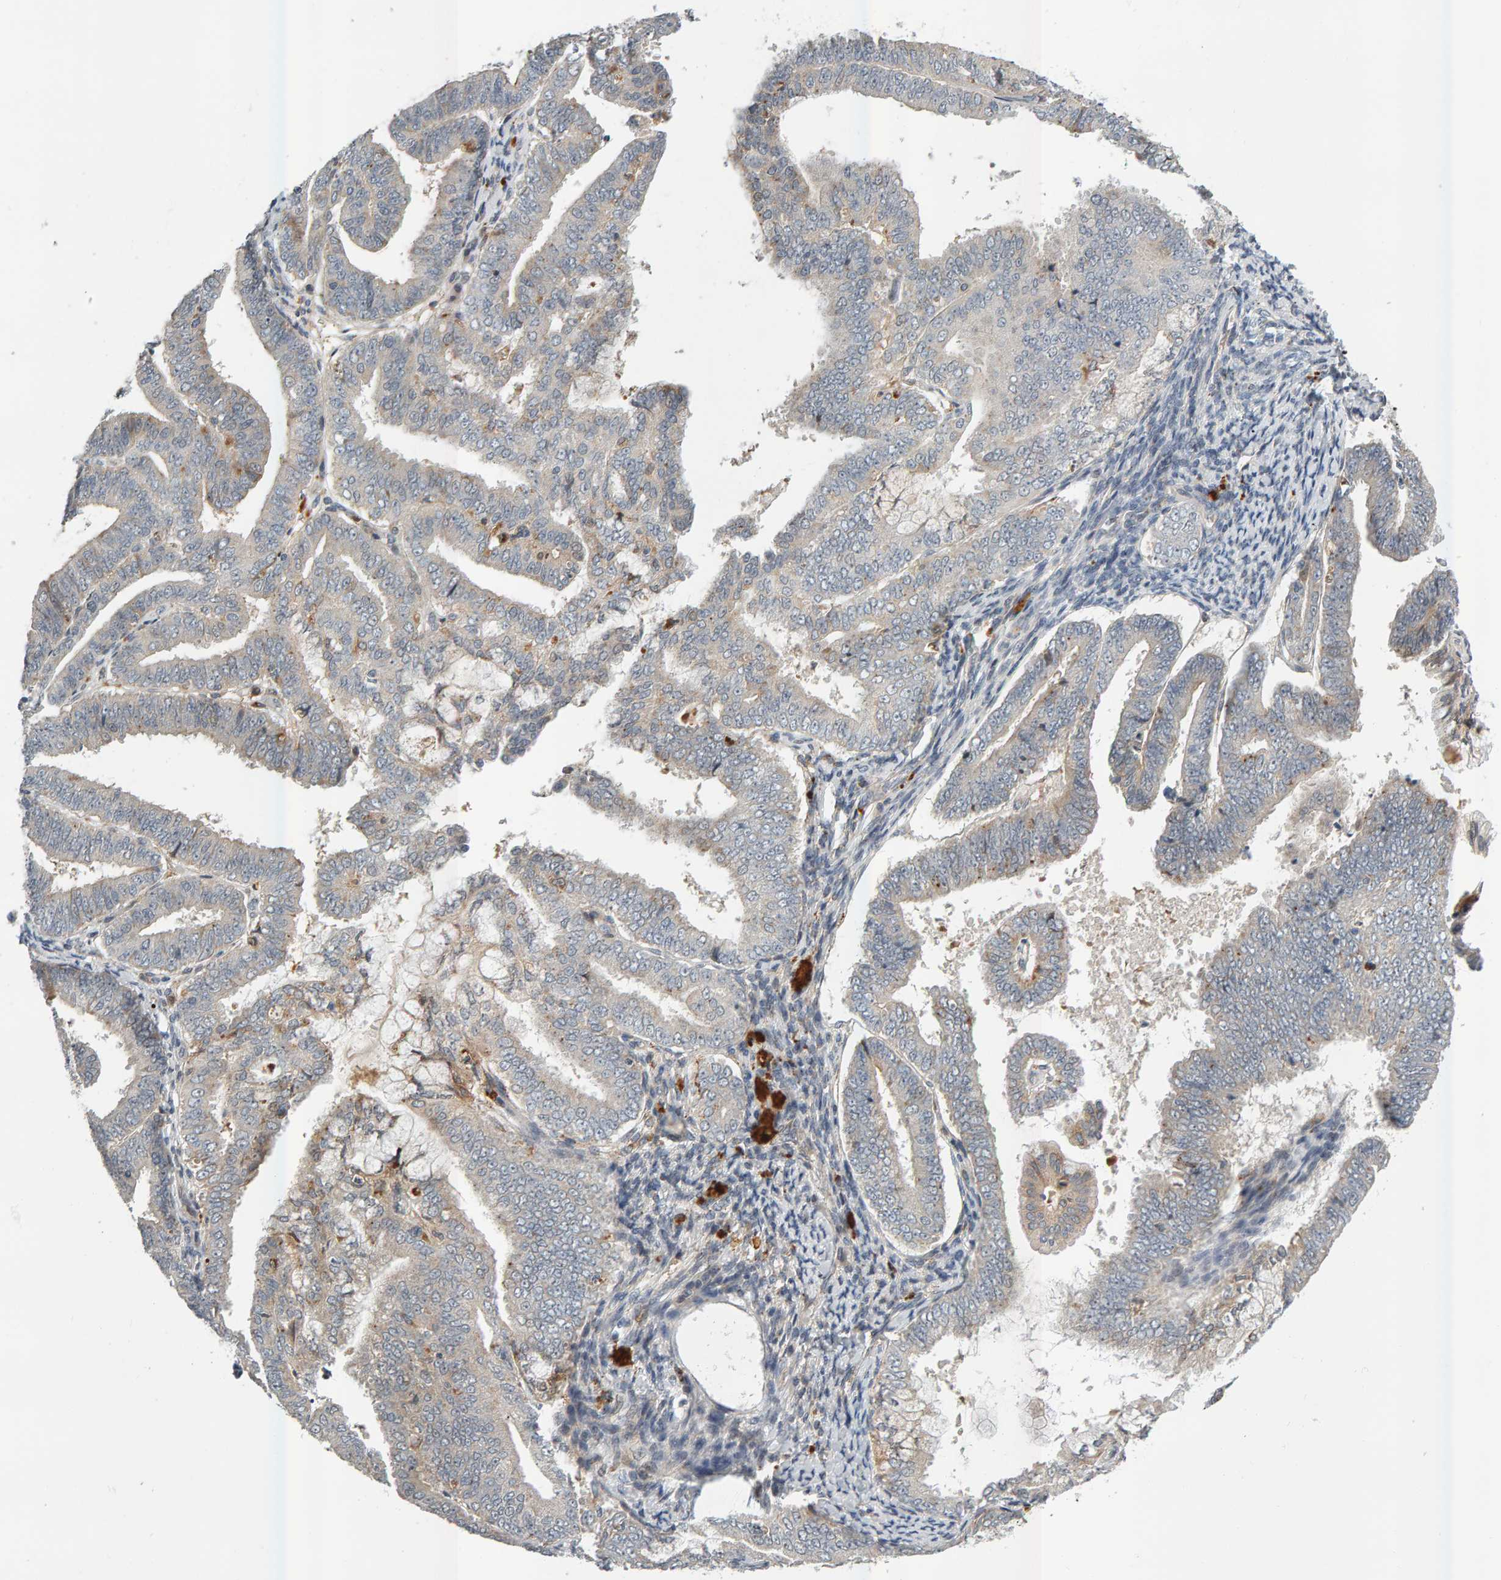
{"staining": {"intensity": "weak", "quantity": "<25%", "location": "cytoplasmic/membranous"}, "tissue": "endometrial cancer", "cell_type": "Tumor cells", "image_type": "cancer", "snomed": [{"axis": "morphology", "description": "Adenocarcinoma, NOS"}, {"axis": "topography", "description": "Endometrium"}], "caption": "High magnification brightfield microscopy of endometrial cancer stained with DAB (brown) and counterstained with hematoxylin (blue): tumor cells show no significant expression.", "gene": "ZNF160", "patient": {"sex": "female", "age": 63}}